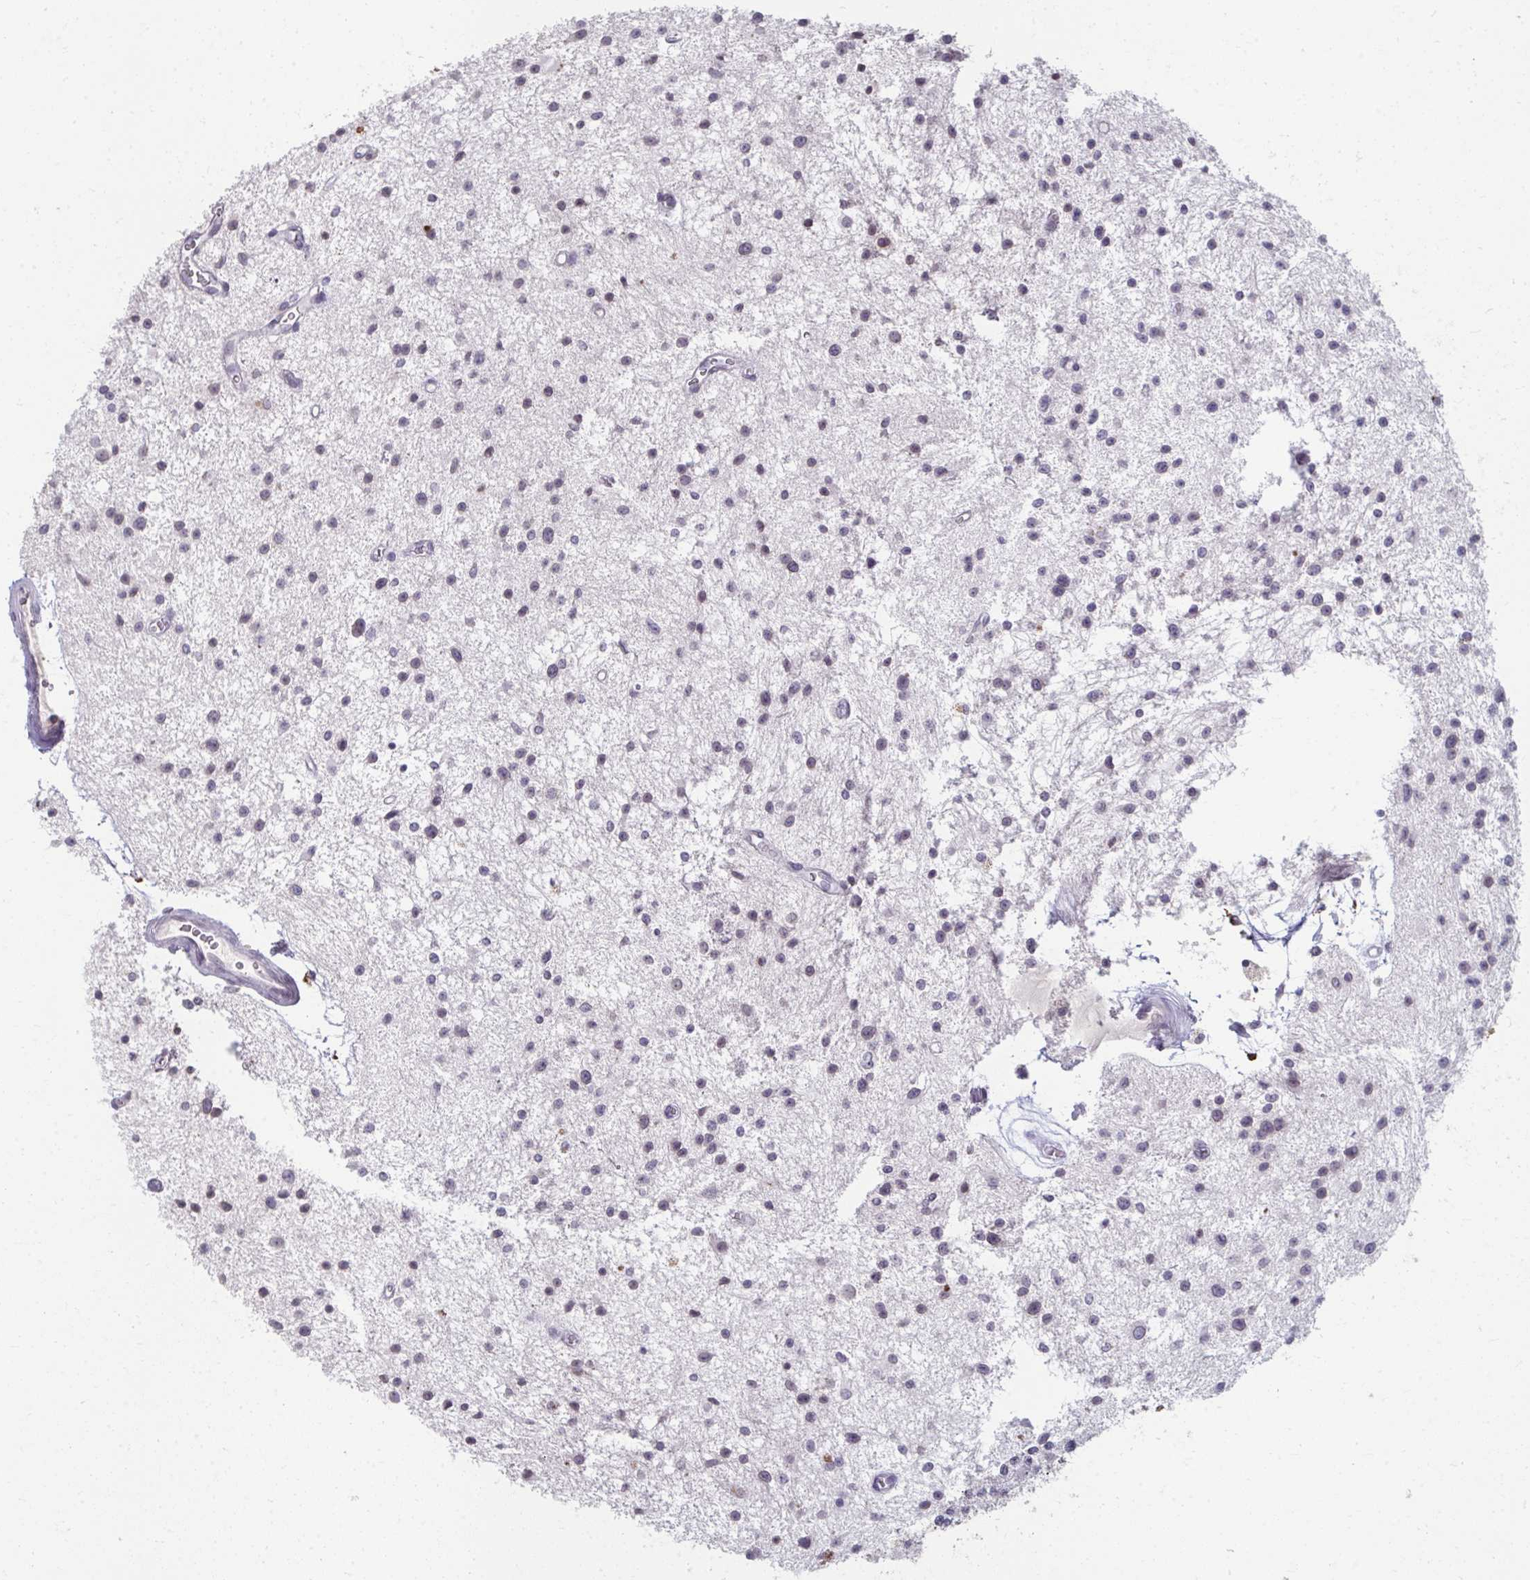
{"staining": {"intensity": "negative", "quantity": "none", "location": "none"}, "tissue": "glioma", "cell_type": "Tumor cells", "image_type": "cancer", "snomed": [{"axis": "morphology", "description": "Glioma, malignant, Low grade"}, {"axis": "topography", "description": "Brain"}], "caption": "The IHC histopathology image has no significant expression in tumor cells of glioma tissue.", "gene": "NUP133", "patient": {"sex": "male", "age": 43}}